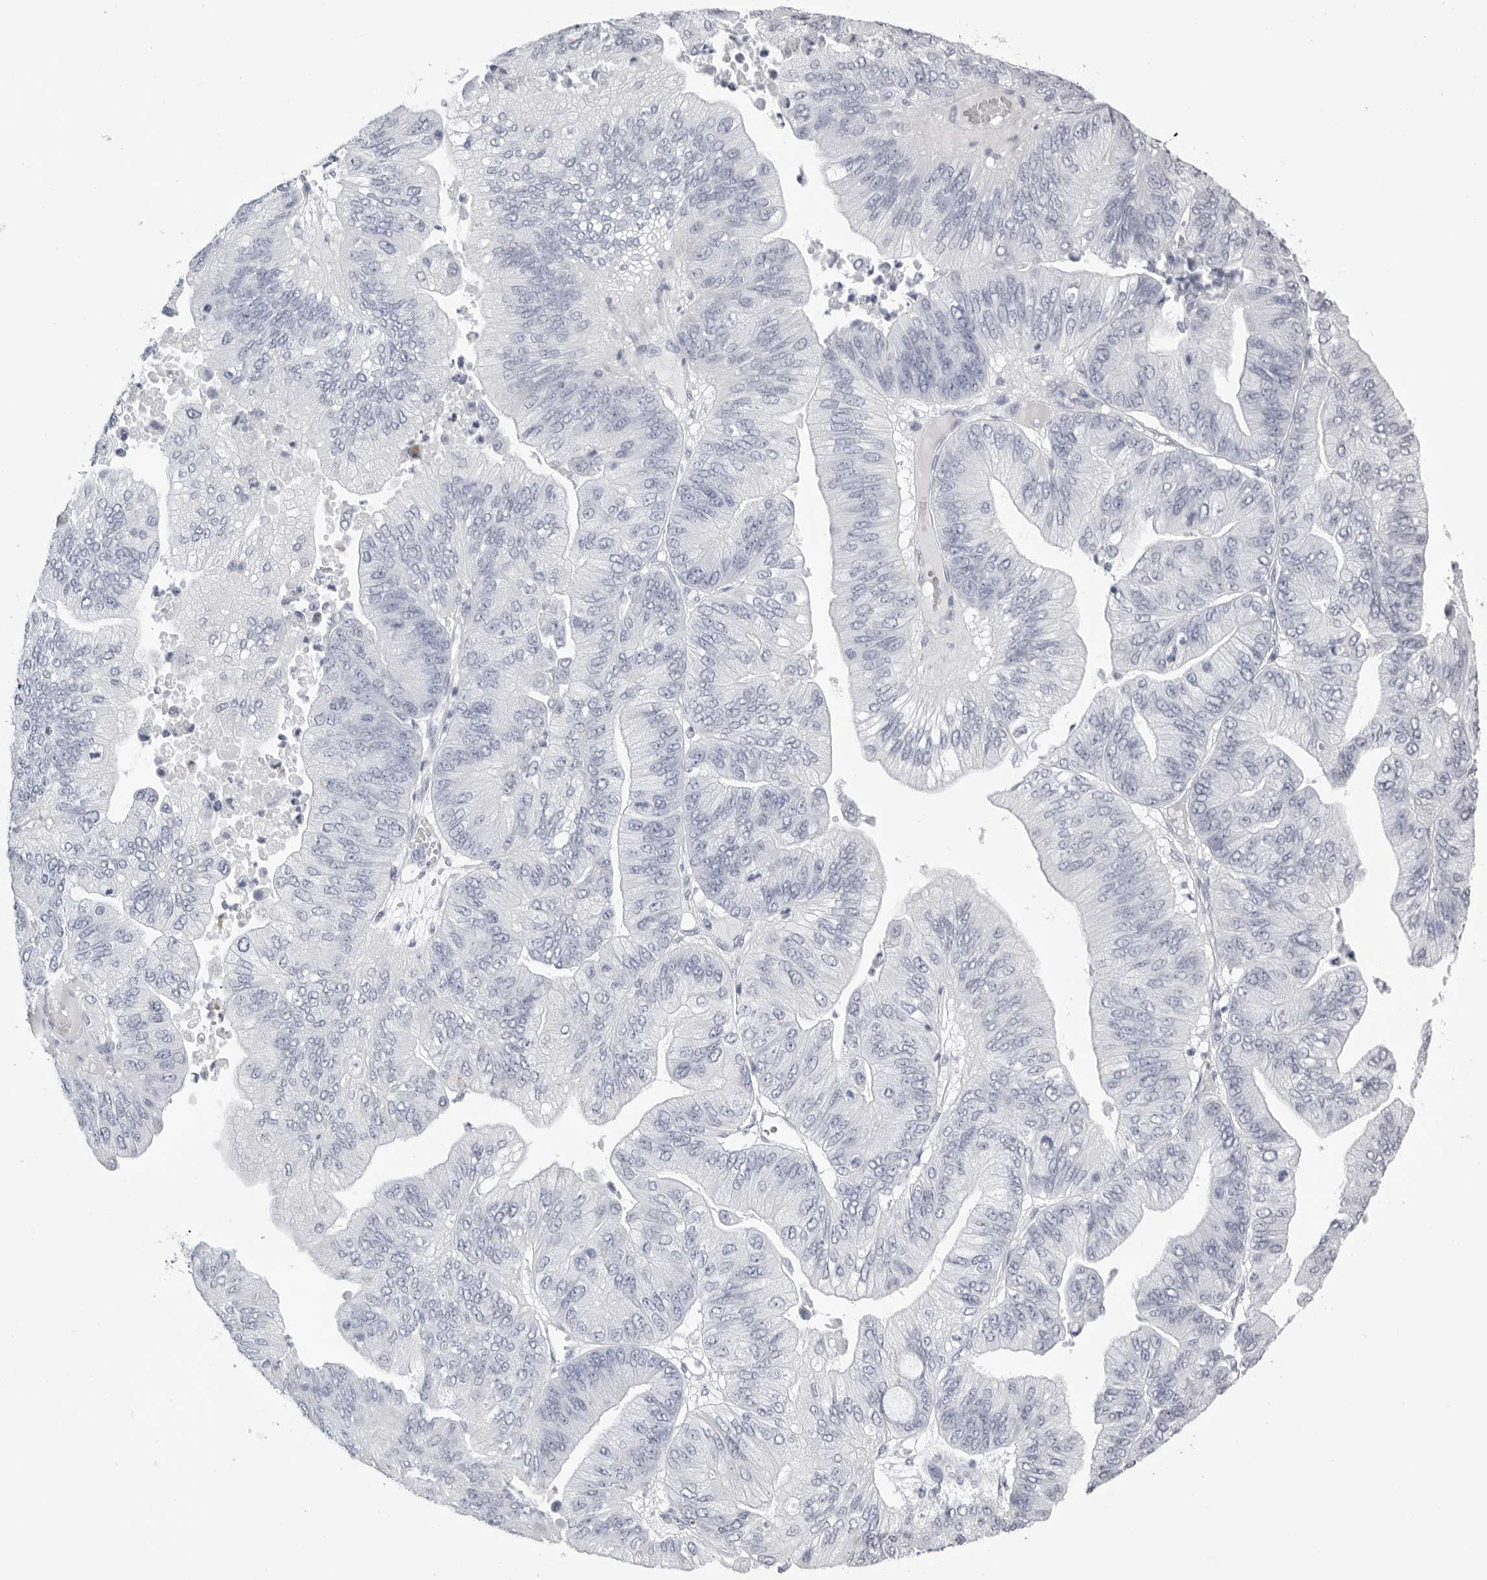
{"staining": {"intensity": "negative", "quantity": "none", "location": "none"}, "tissue": "ovarian cancer", "cell_type": "Tumor cells", "image_type": "cancer", "snomed": [{"axis": "morphology", "description": "Cystadenocarcinoma, mucinous, NOS"}, {"axis": "topography", "description": "Ovary"}], "caption": "Immunohistochemistry image of neoplastic tissue: ovarian cancer stained with DAB (3,3'-diaminobenzidine) exhibits no significant protein positivity in tumor cells.", "gene": "TMOD4", "patient": {"sex": "female", "age": 61}}